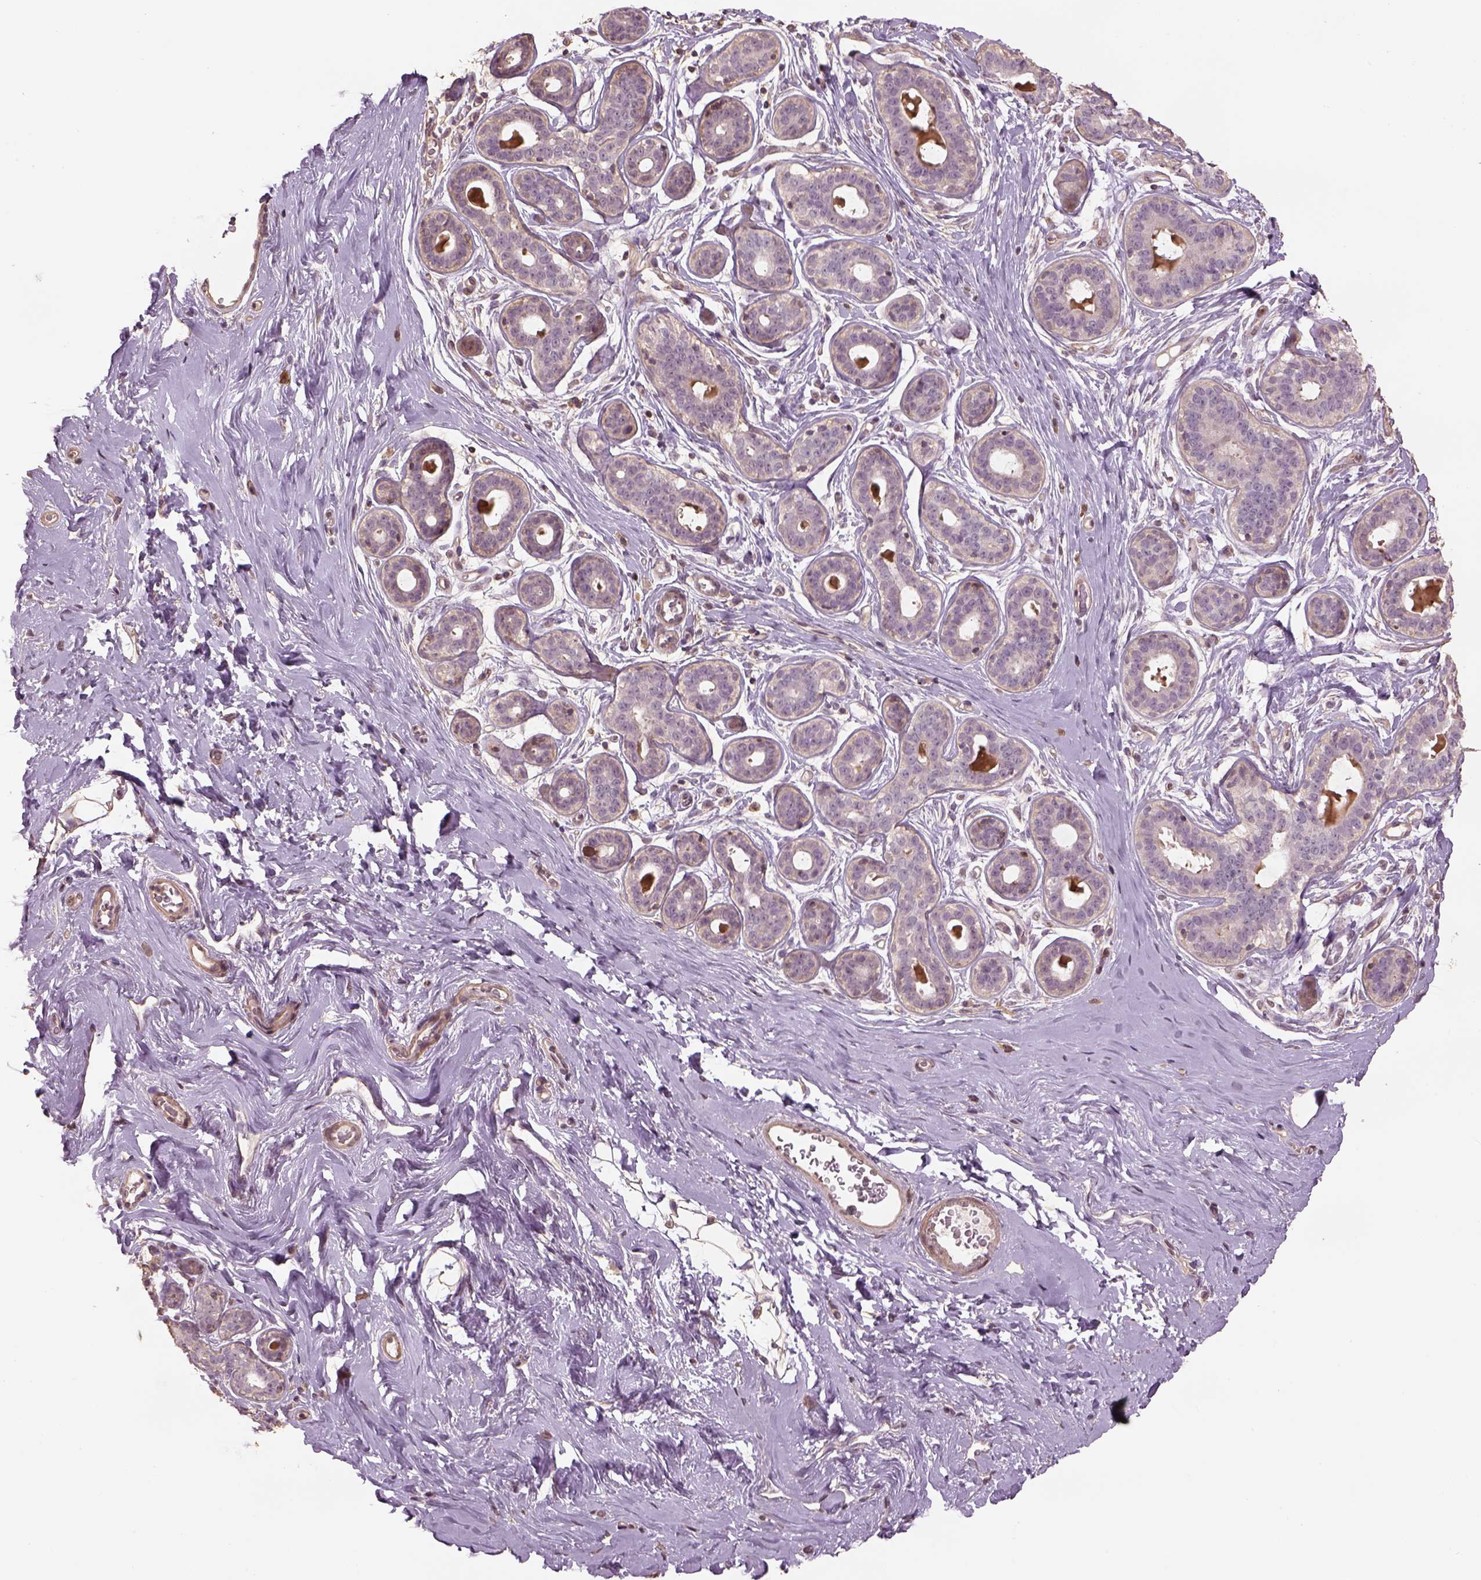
{"staining": {"intensity": "weak", "quantity": "25%-75%", "location": "cytoplasmic/membranous"}, "tissue": "breast", "cell_type": "Adipocytes", "image_type": "normal", "snomed": [{"axis": "morphology", "description": "Normal tissue, NOS"}, {"axis": "topography", "description": "Skin"}, {"axis": "topography", "description": "Breast"}], "caption": "IHC image of normal human breast stained for a protein (brown), which demonstrates low levels of weak cytoplasmic/membranous positivity in approximately 25%-75% of adipocytes.", "gene": "LIN7A", "patient": {"sex": "female", "age": 43}}